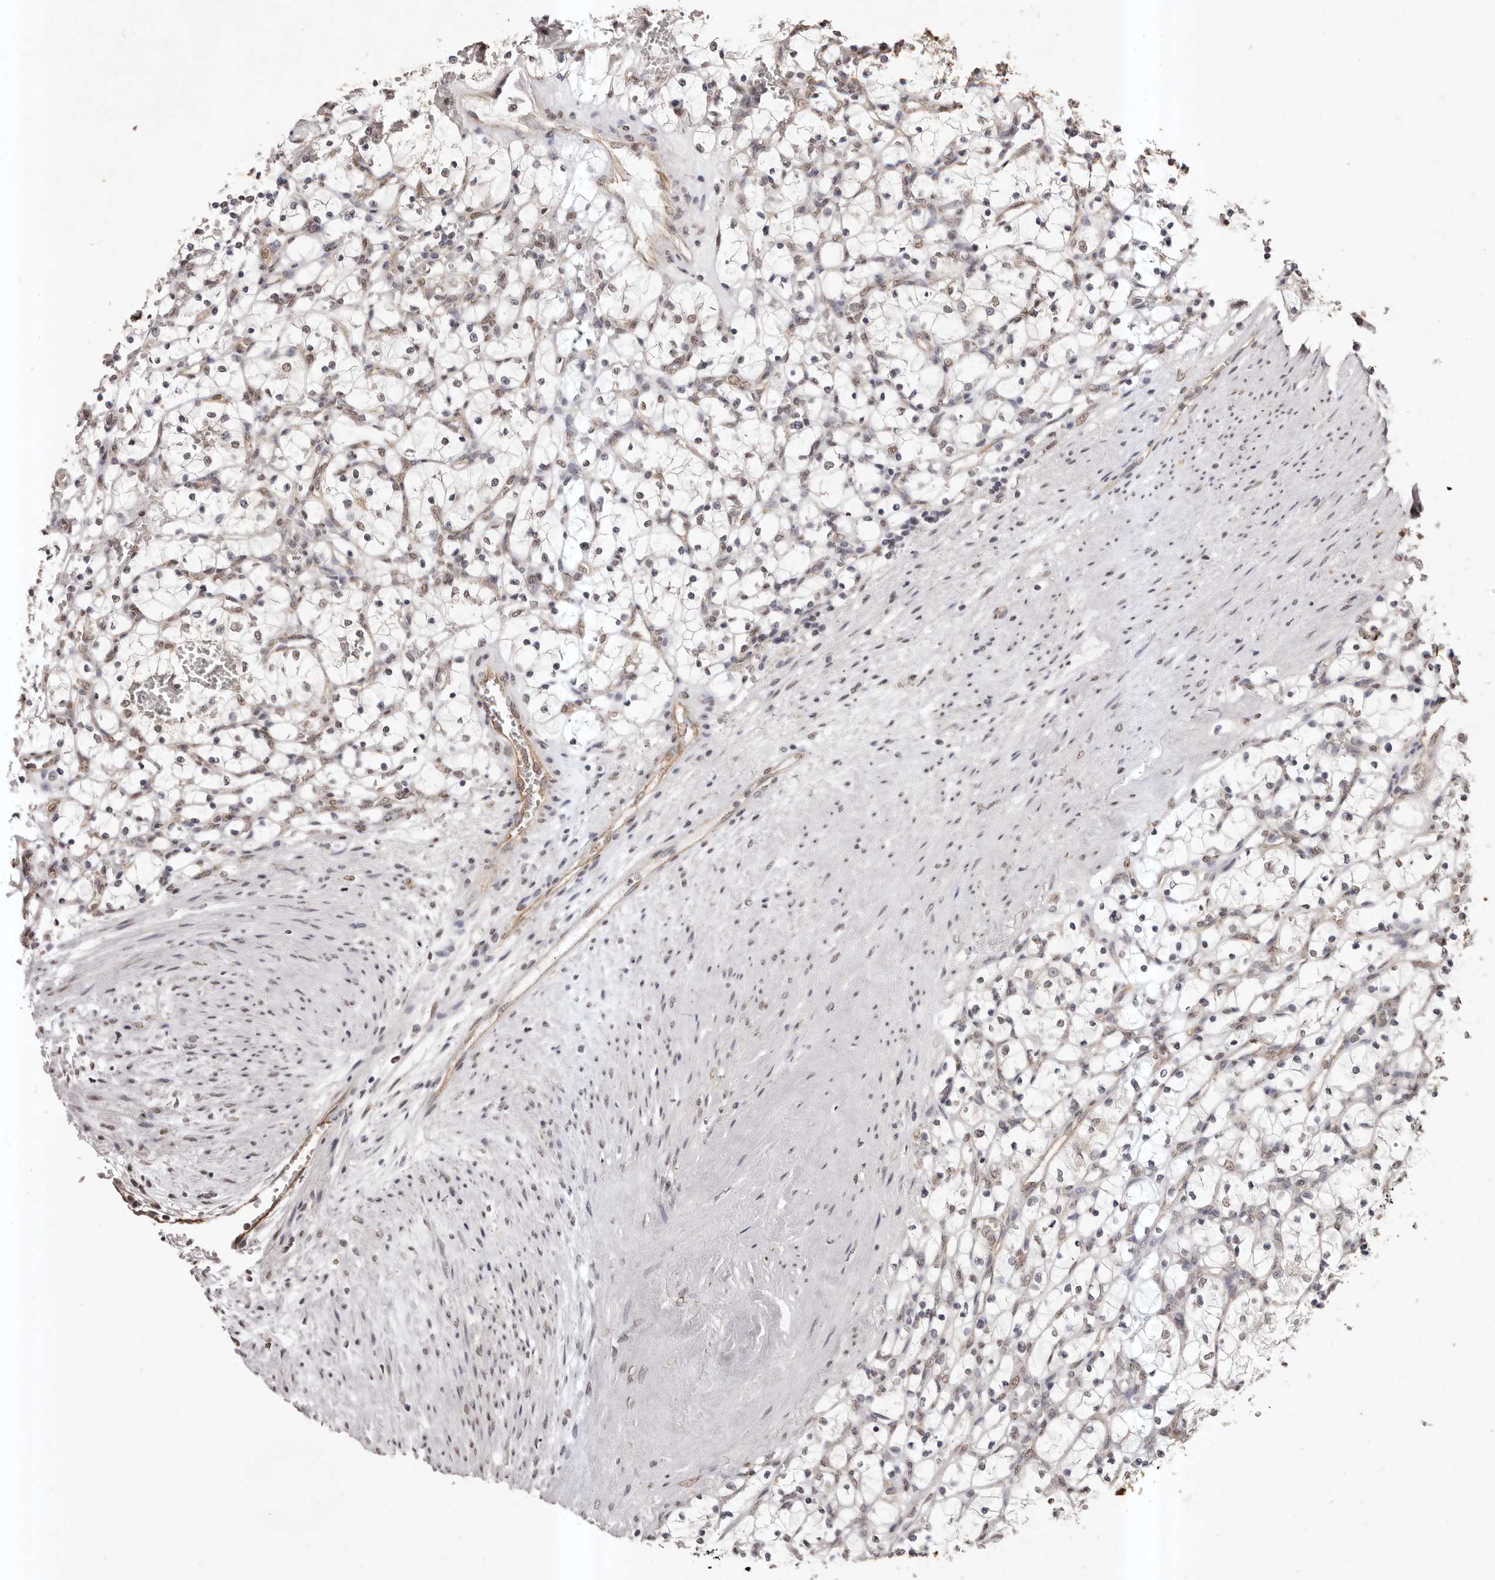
{"staining": {"intensity": "negative", "quantity": "none", "location": "none"}, "tissue": "renal cancer", "cell_type": "Tumor cells", "image_type": "cancer", "snomed": [{"axis": "morphology", "description": "Adenocarcinoma, NOS"}, {"axis": "topography", "description": "Kidney"}], "caption": "DAB immunohistochemical staining of adenocarcinoma (renal) shows no significant positivity in tumor cells.", "gene": "RPS6KA5", "patient": {"sex": "female", "age": 69}}